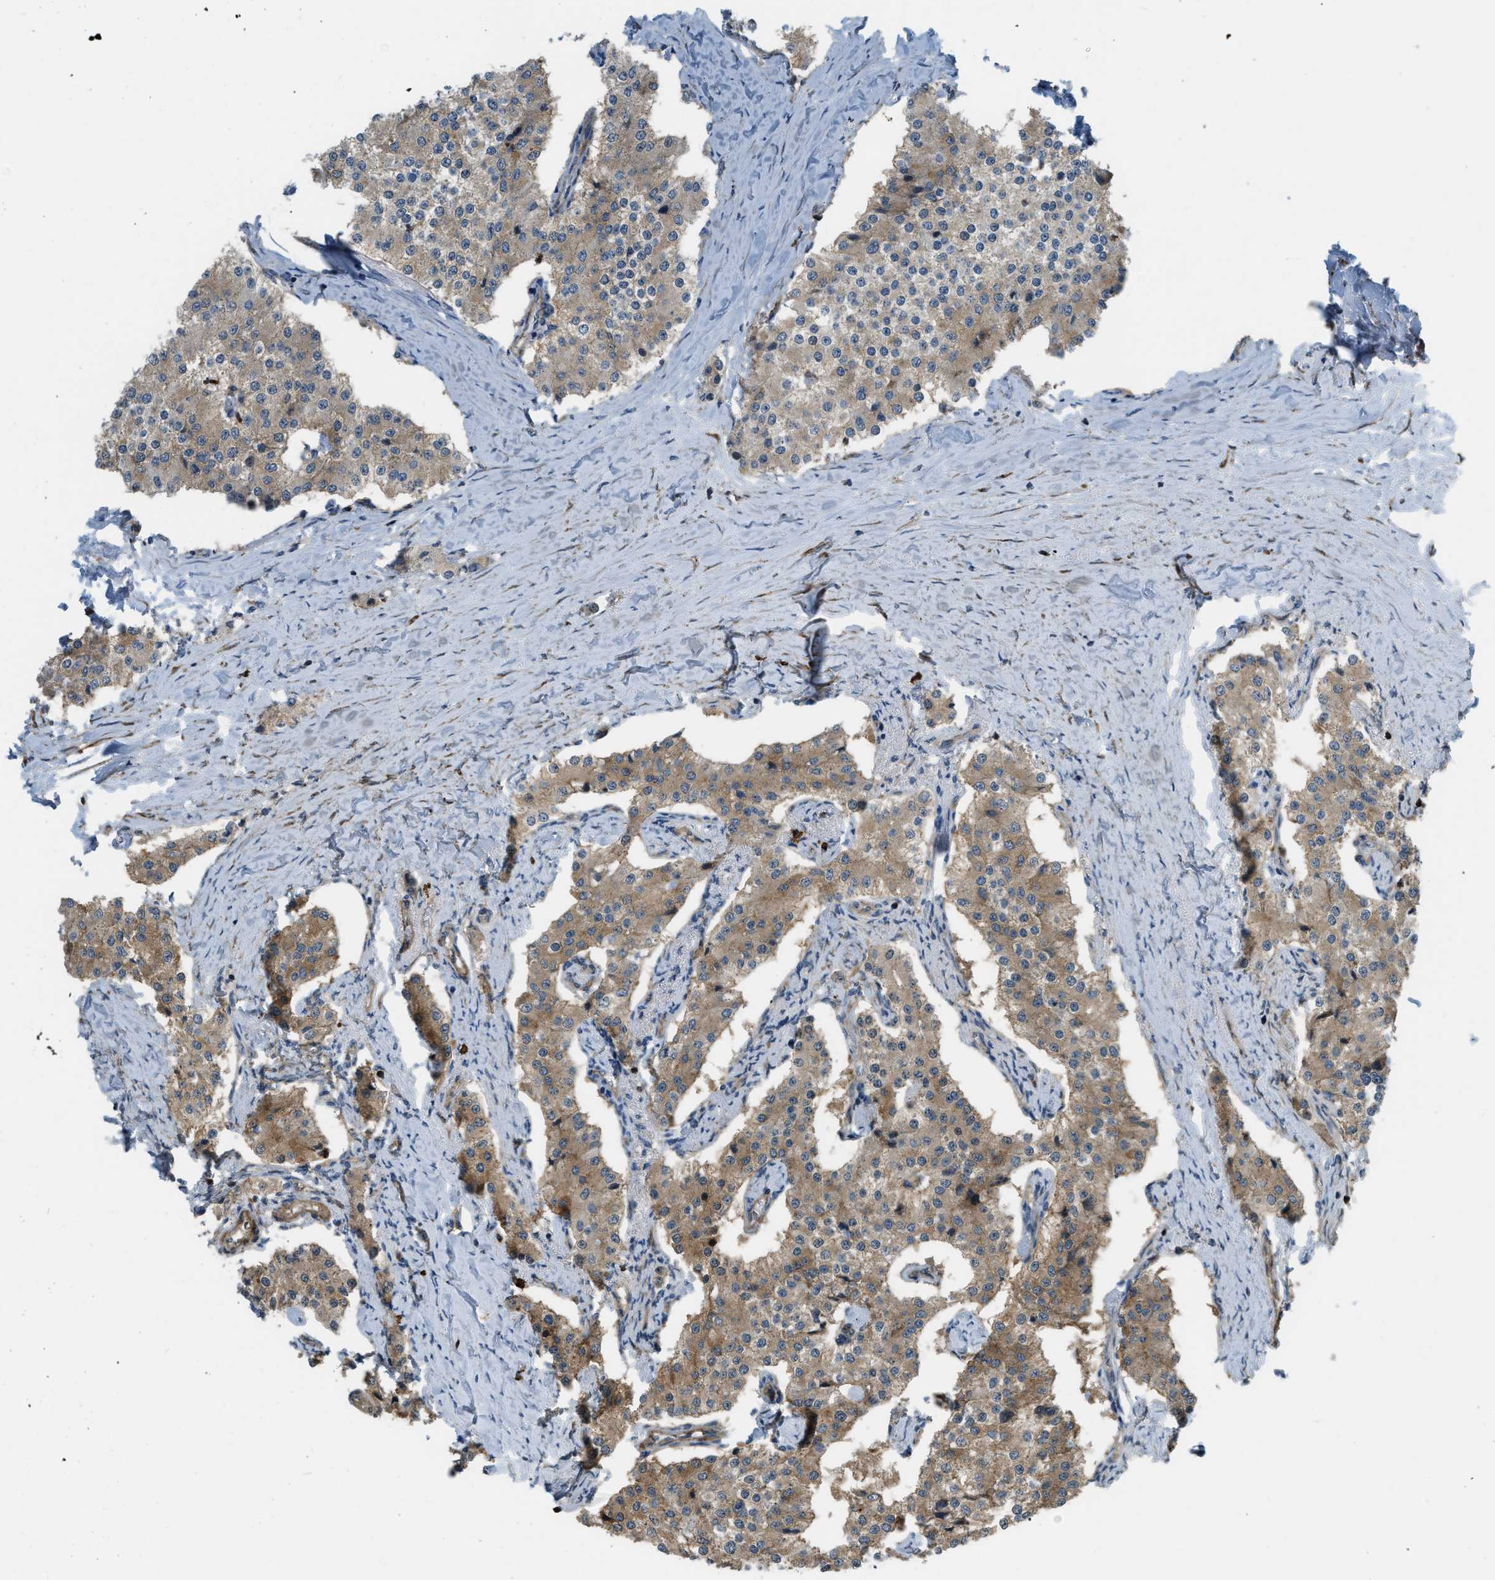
{"staining": {"intensity": "moderate", "quantity": ">75%", "location": "cytoplasmic/membranous"}, "tissue": "carcinoid", "cell_type": "Tumor cells", "image_type": "cancer", "snomed": [{"axis": "morphology", "description": "Carcinoid, malignant, NOS"}, {"axis": "topography", "description": "Colon"}], "caption": "This histopathology image reveals carcinoid stained with IHC to label a protein in brown. The cytoplasmic/membranous of tumor cells show moderate positivity for the protein. Nuclei are counter-stained blue.", "gene": "KIAA1671", "patient": {"sex": "female", "age": 52}}